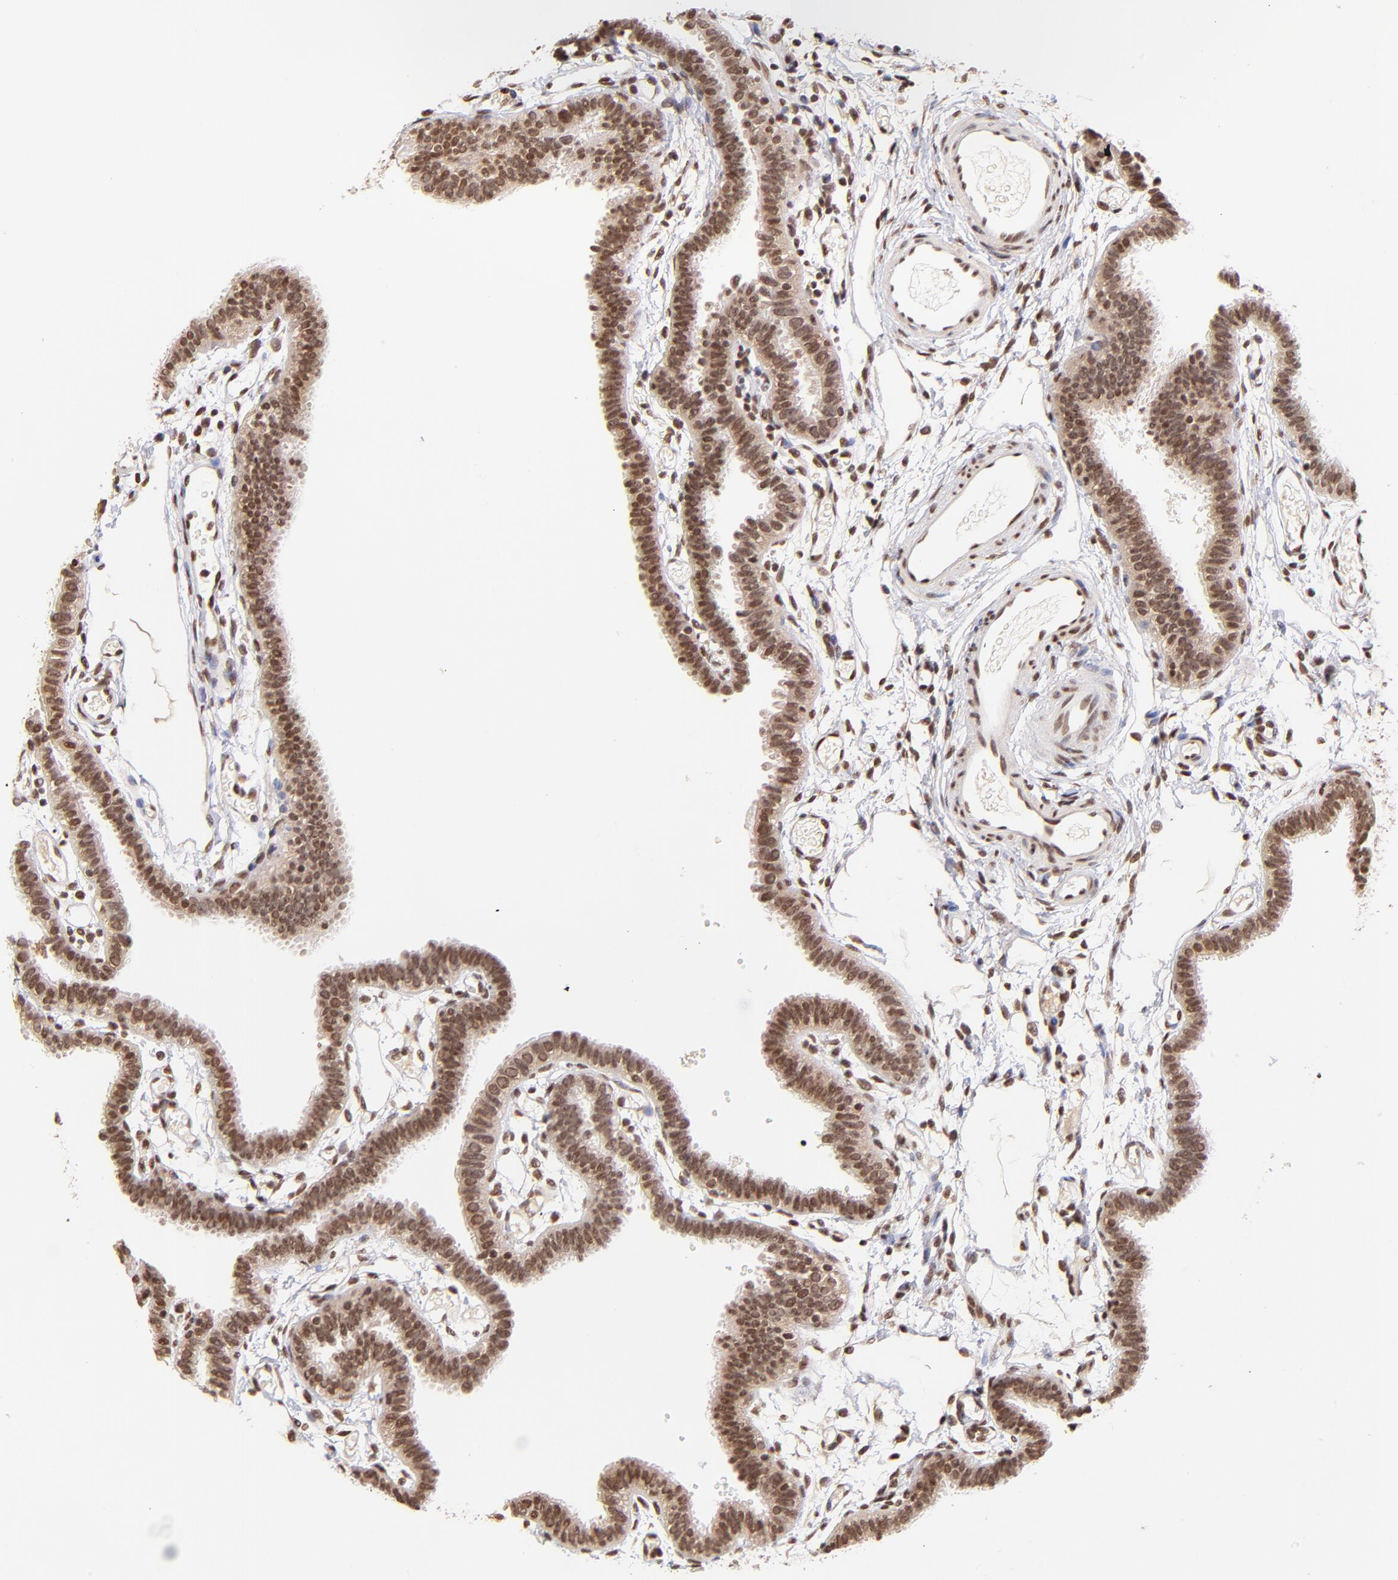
{"staining": {"intensity": "moderate", "quantity": ">75%", "location": "cytoplasmic/membranous,nuclear"}, "tissue": "fallopian tube", "cell_type": "Glandular cells", "image_type": "normal", "snomed": [{"axis": "morphology", "description": "Normal tissue, NOS"}, {"axis": "topography", "description": "Fallopian tube"}], "caption": "The immunohistochemical stain shows moderate cytoplasmic/membranous,nuclear expression in glandular cells of benign fallopian tube.", "gene": "WDR25", "patient": {"sex": "female", "age": 29}}